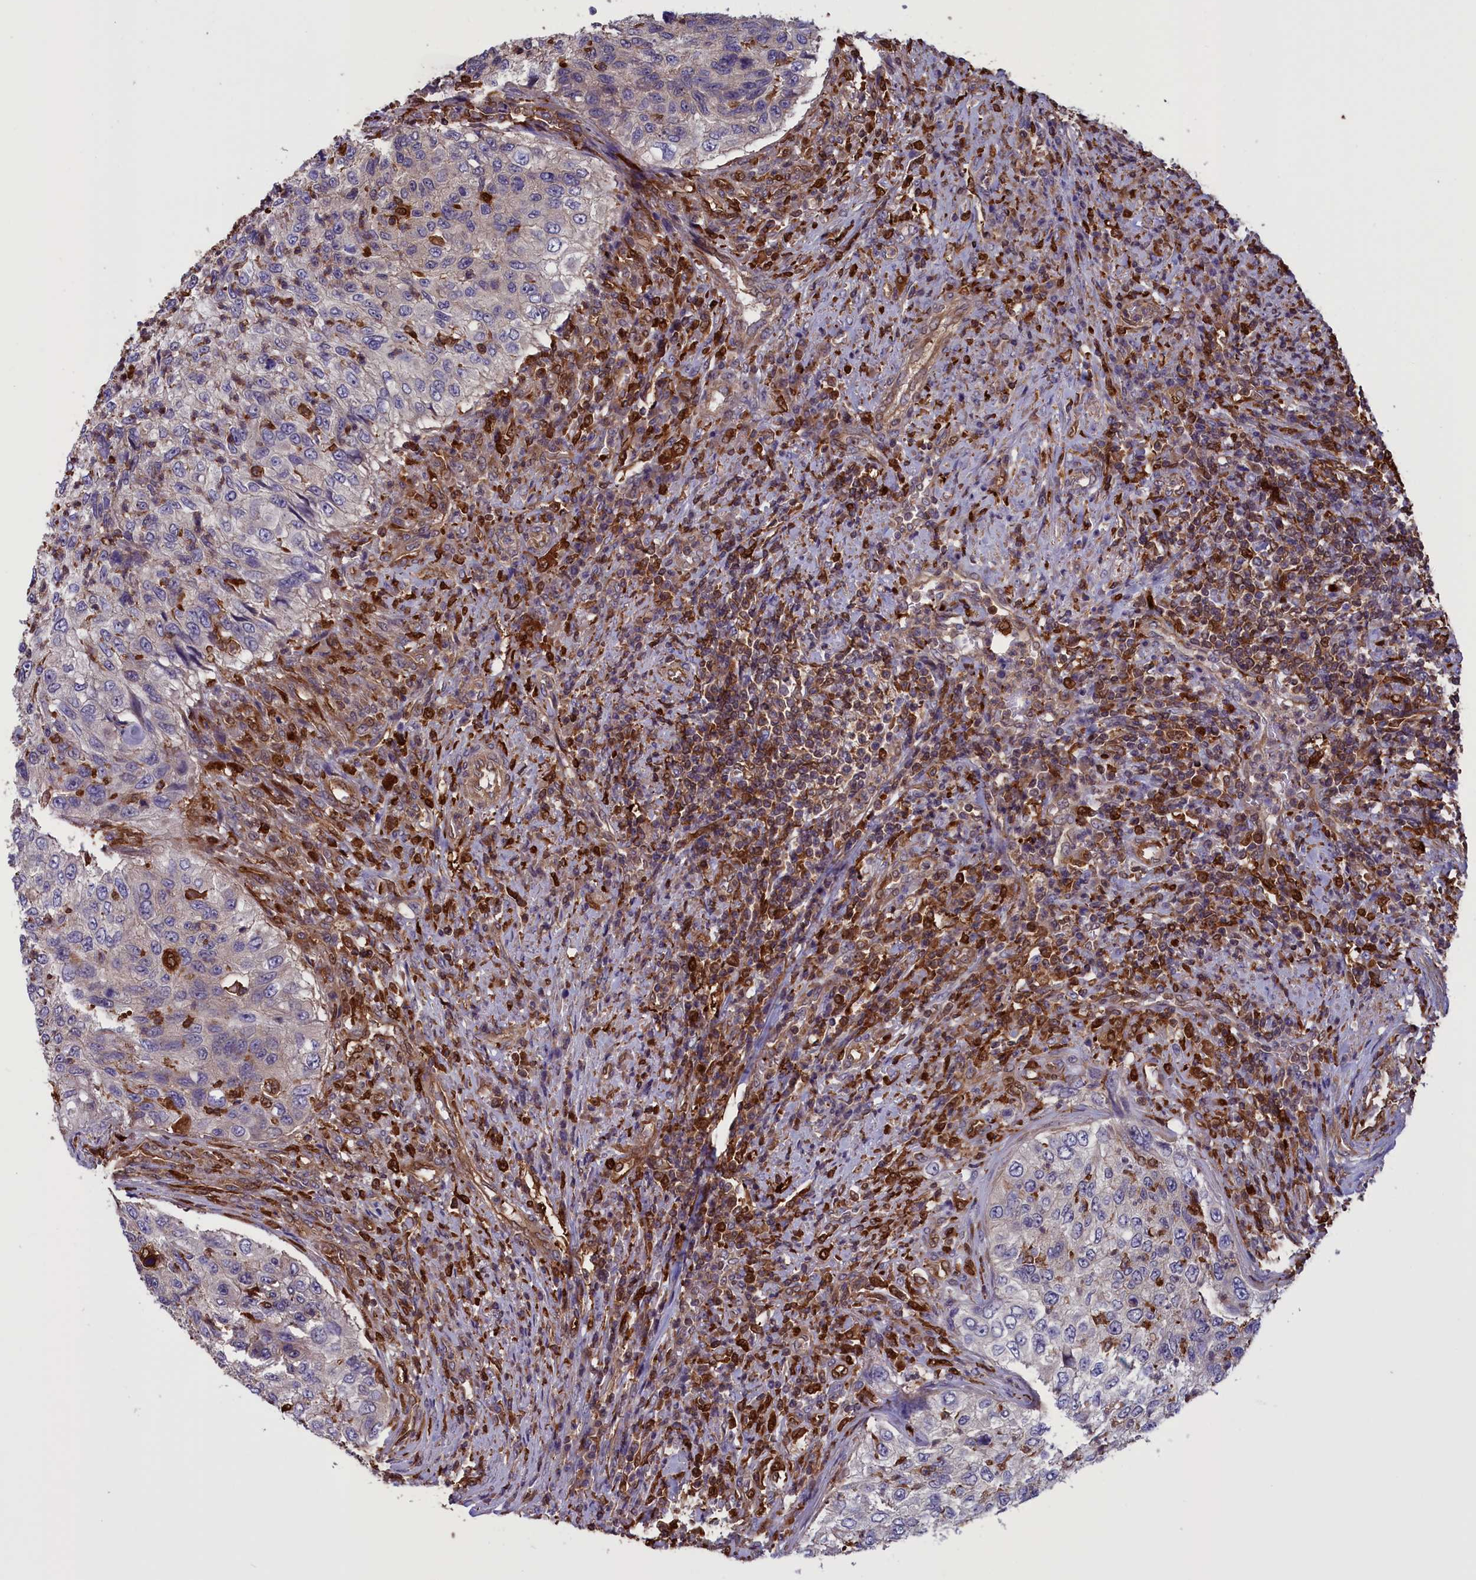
{"staining": {"intensity": "negative", "quantity": "none", "location": "none"}, "tissue": "urothelial cancer", "cell_type": "Tumor cells", "image_type": "cancer", "snomed": [{"axis": "morphology", "description": "Urothelial carcinoma, High grade"}, {"axis": "topography", "description": "Urinary bladder"}], "caption": "Image shows no protein expression in tumor cells of high-grade urothelial carcinoma tissue.", "gene": "ARHGAP18", "patient": {"sex": "female", "age": 60}}